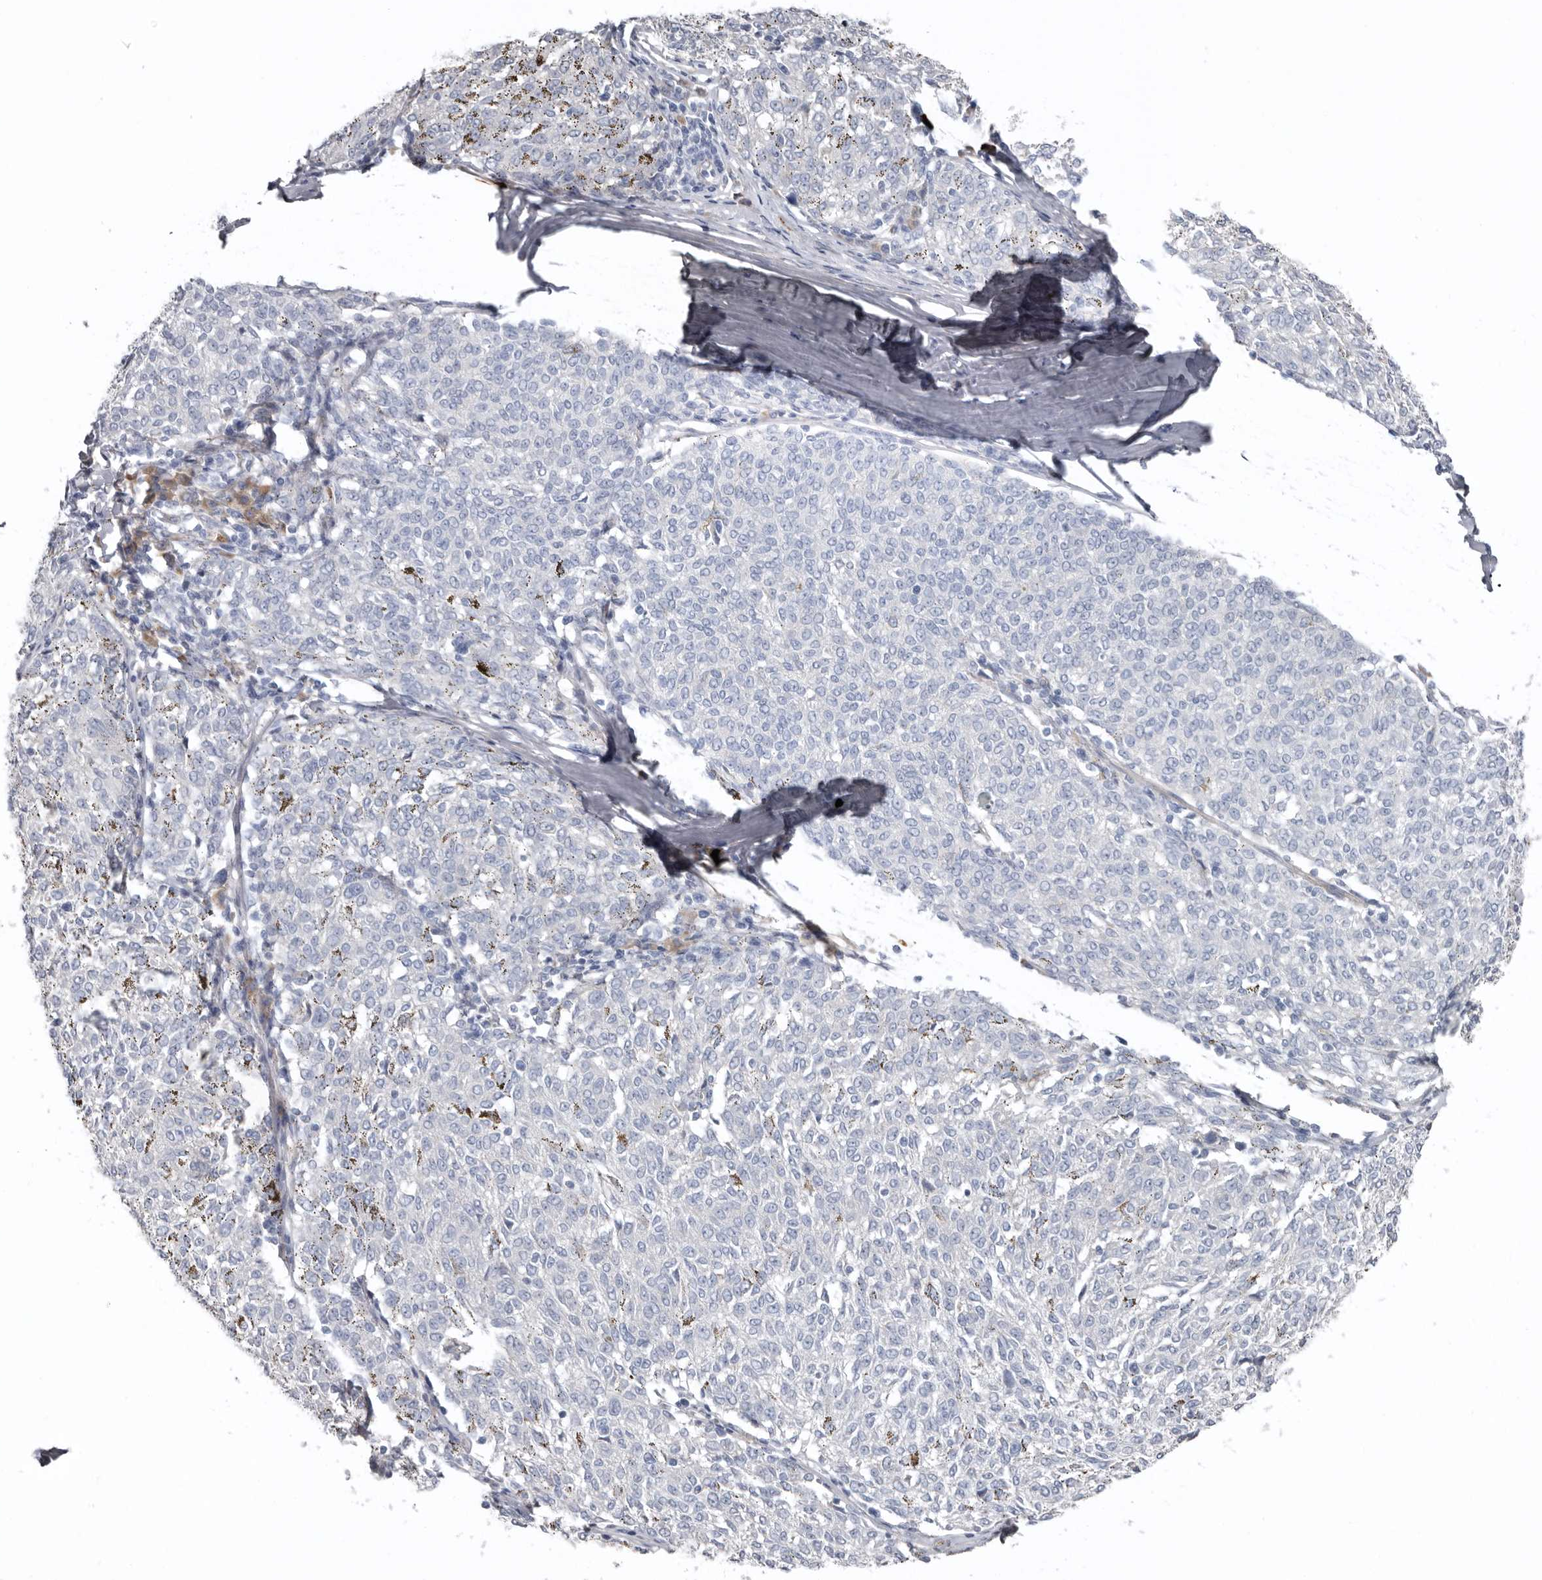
{"staining": {"intensity": "negative", "quantity": "none", "location": "none"}, "tissue": "melanoma", "cell_type": "Tumor cells", "image_type": "cancer", "snomed": [{"axis": "morphology", "description": "Malignant melanoma, NOS"}, {"axis": "topography", "description": "Skin"}], "caption": "High magnification brightfield microscopy of malignant melanoma stained with DAB (brown) and counterstained with hematoxylin (blue): tumor cells show no significant positivity.", "gene": "ZNF114", "patient": {"sex": "female", "age": 72}}